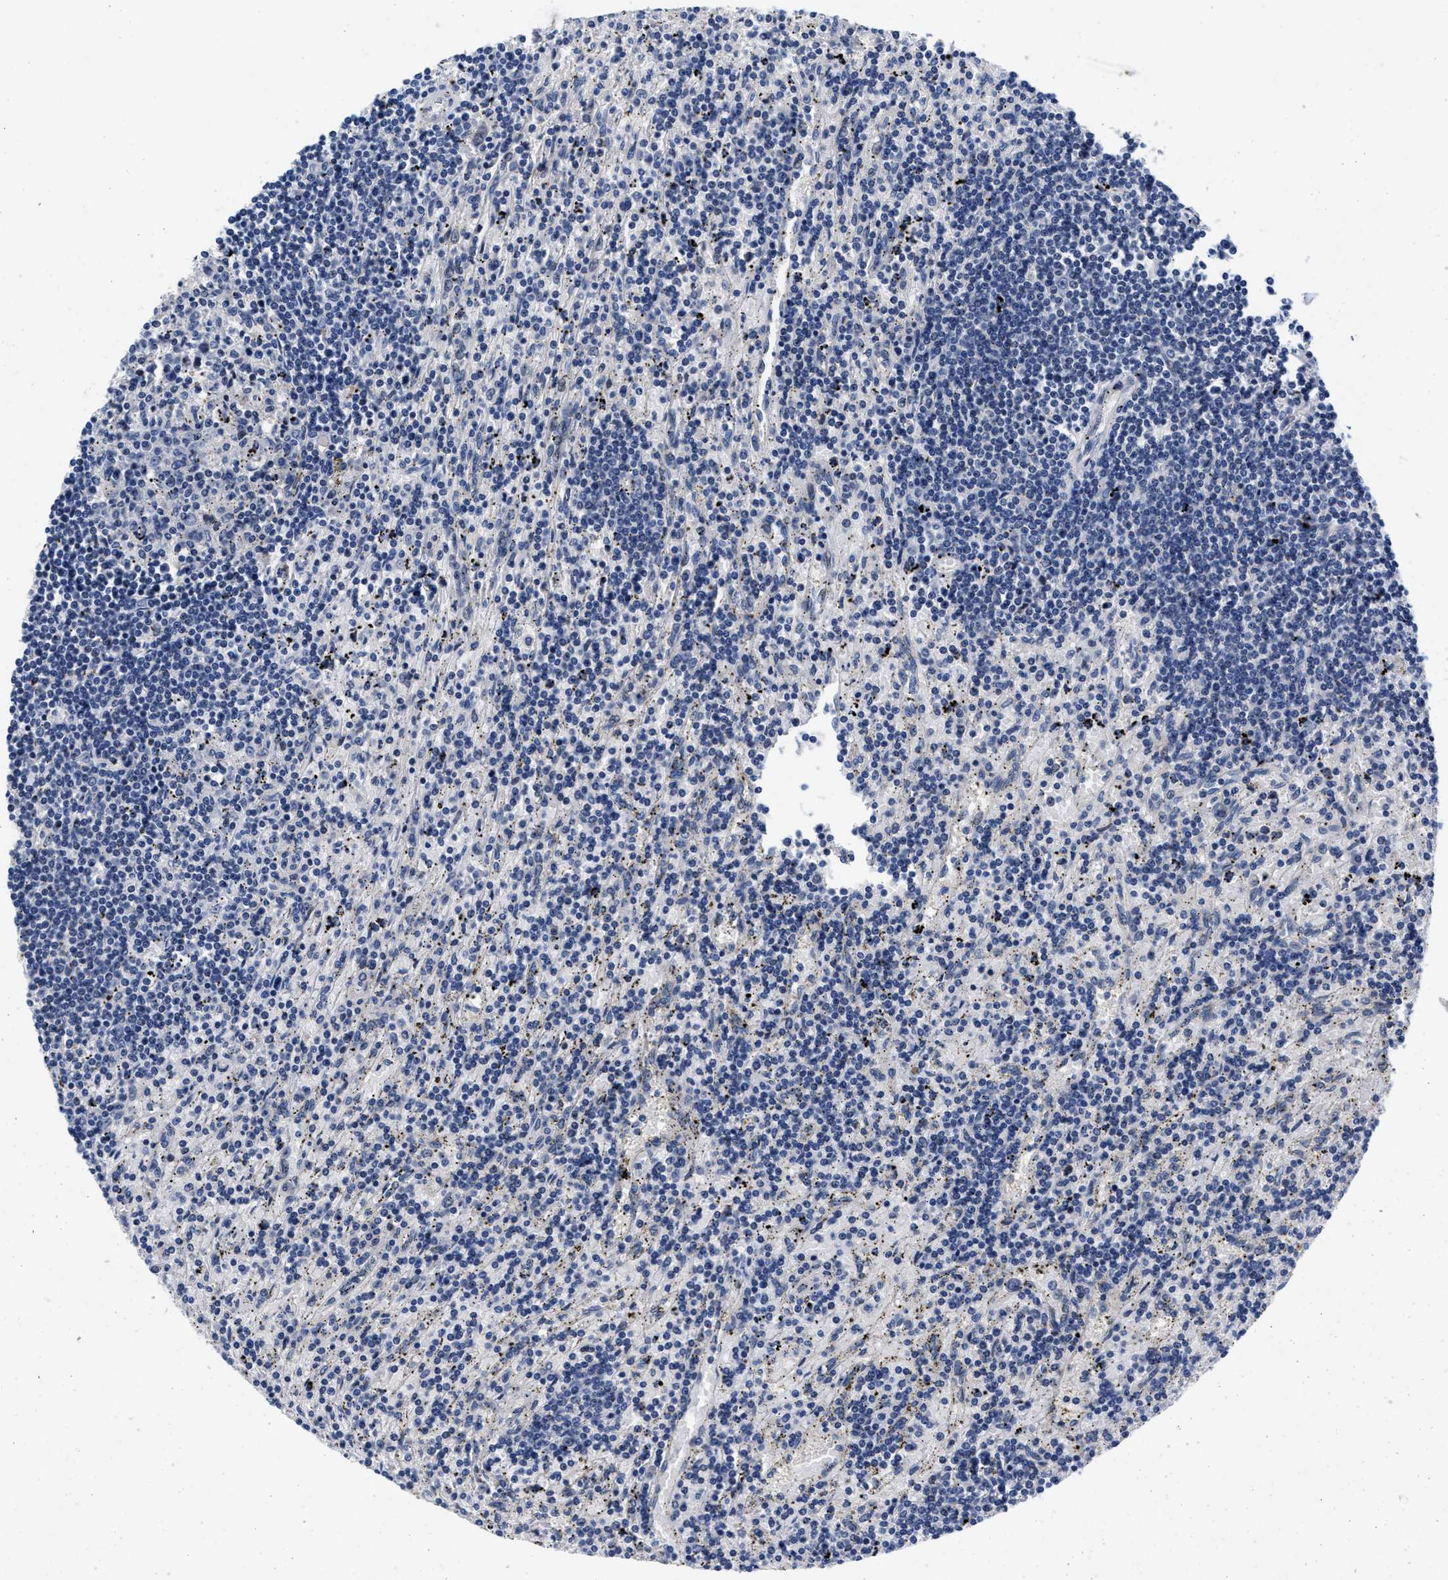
{"staining": {"intensity": "negative", "quantity": "none", "location": "none"}, "tissue": "lymphoma", "cell_type": "Tumor cells", "image_type": "cancer", "snomed": [{"axis": "morphology", "description": "Malignant lymphoma, non-Hodgkin's type, Low grade"}, {"axis": "topography", "description": "Spleen"}], "caption": "IHC image of neoplastic tissue: human lymphoma stained with DAB (3,3'-diaminobenzidine) reveals no significant protein expression in tumor cells. (DAB IHC with hematoxylin counter stain).", "gene": "LAD1", "patient": {"sex": "male", "age": 76}}